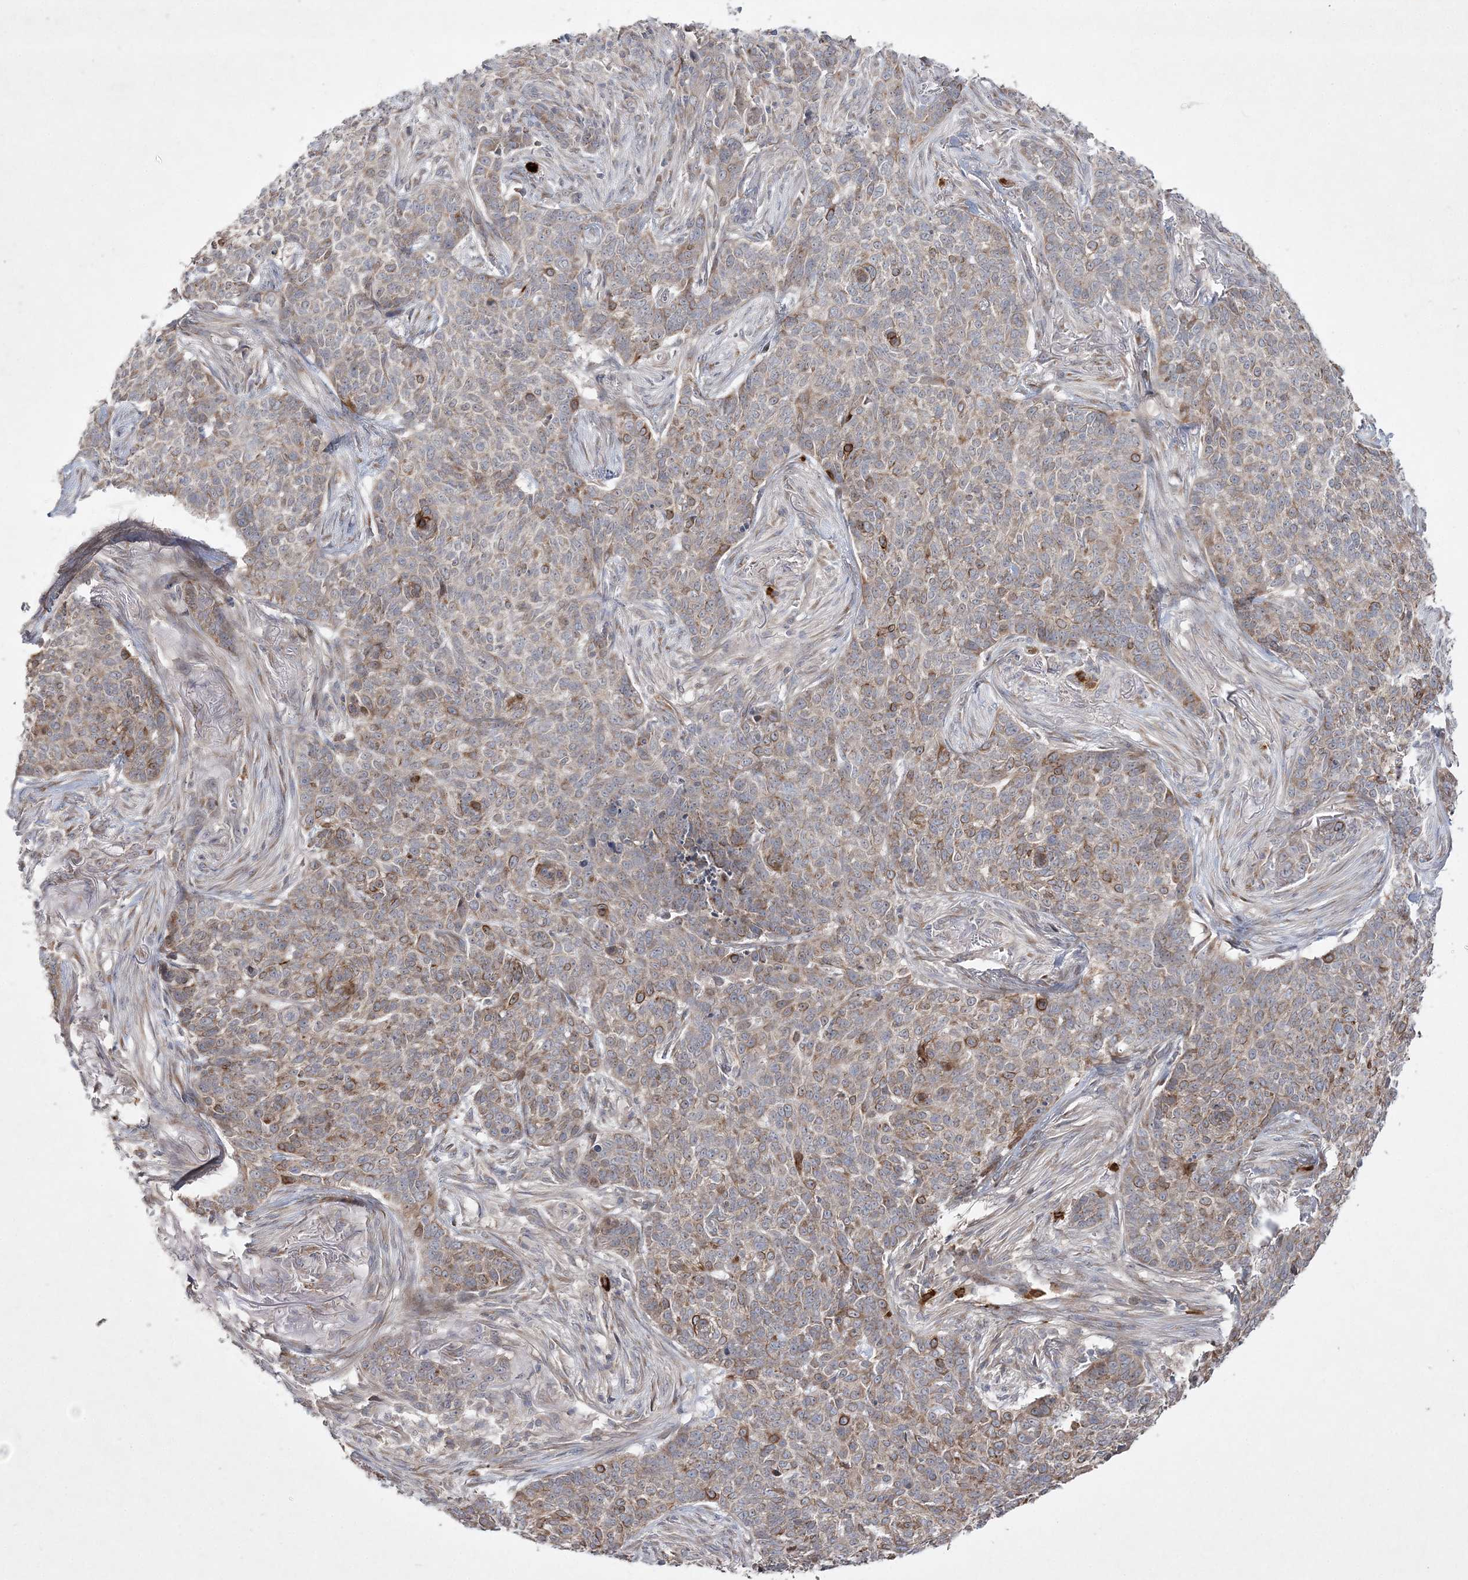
{"staining": {"intensity": "moderate", "quantity": "<25%", "location": "cytoplasmic/membranous"}, "tissue": "skin cancer", "cell_type": "Tumor cells", "image_type": "cancer", "snomed": [{"axis": "morphology", "description": "Basal cell carcinoma"}, {"axis": "topography", "description": "Skin"}], "caption": "Basal cell carcinoma (skin) was stained to show a protein in brown. There is low levels of moderate cytoplasmic/membranous expression in approximately <25% of tumor cells.", "gene": "CLNK", "patient": {"sex": "male", "age": 85}}